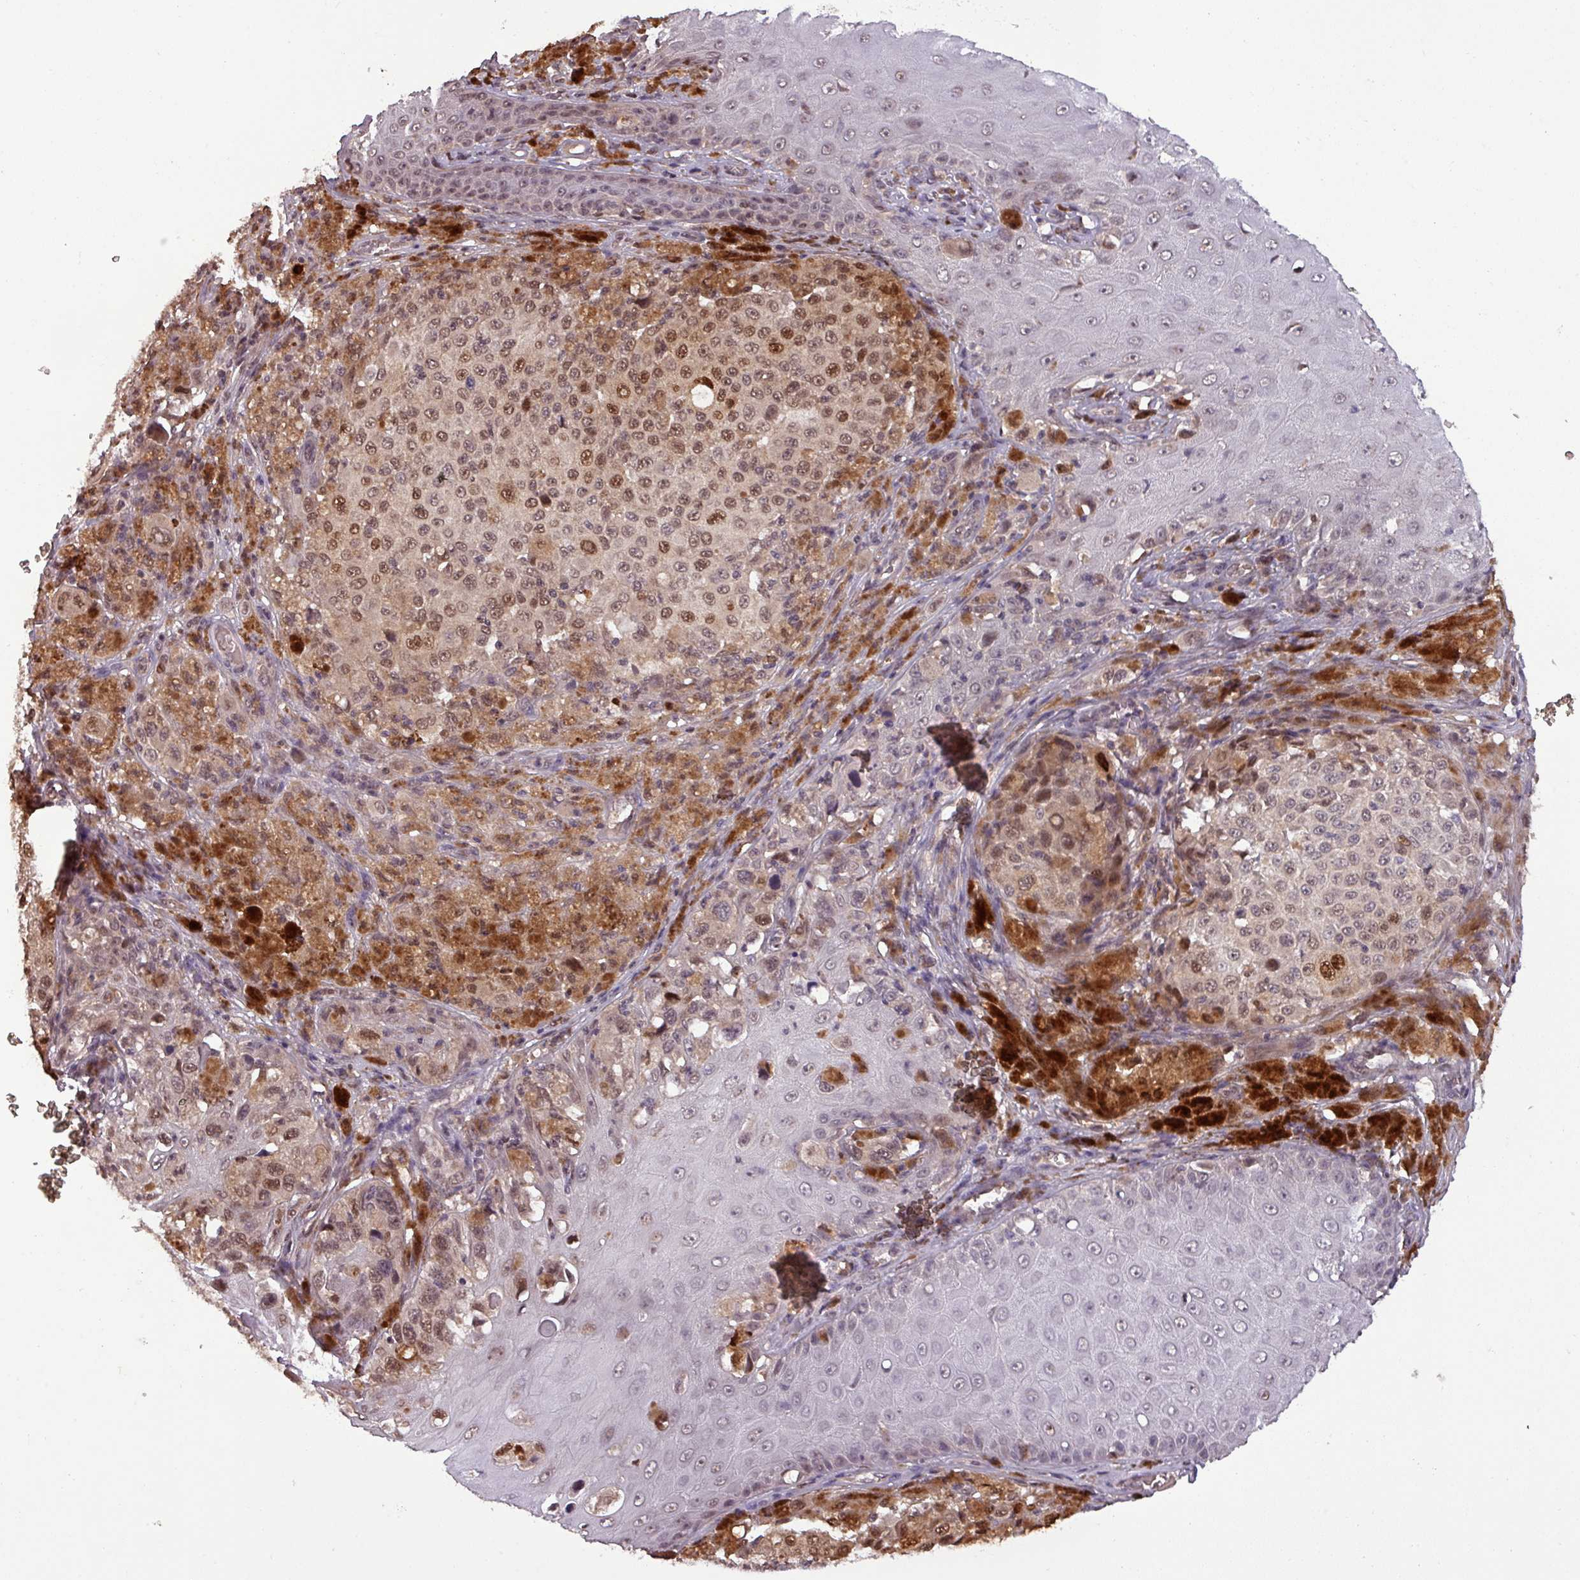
{"staining": {"intensity": "moderate", "quantity": "25%-75%", "location": "nuclear"}, "tissue": "melanoma", "cell_type": "Tumor cells", "image_type": "cancer", "snomed": [{"axis": "morphology", "description": "Malignant melanoma, NOS"}, {"axis": "topography", "description": "Skin"}], "caption": "Immunohistochemical staining of melanoma demonstrates moderate nuclear protein expression in about 25%-75% of tumor cells. The staining was performed using DAB (3,3'-diaminobenzidine), with brown indicating positive protein expression. Nuclei are stained blue with hematoxylin.", "gene": "NOB1", "patient": {"sex": "female", "age": 63}}